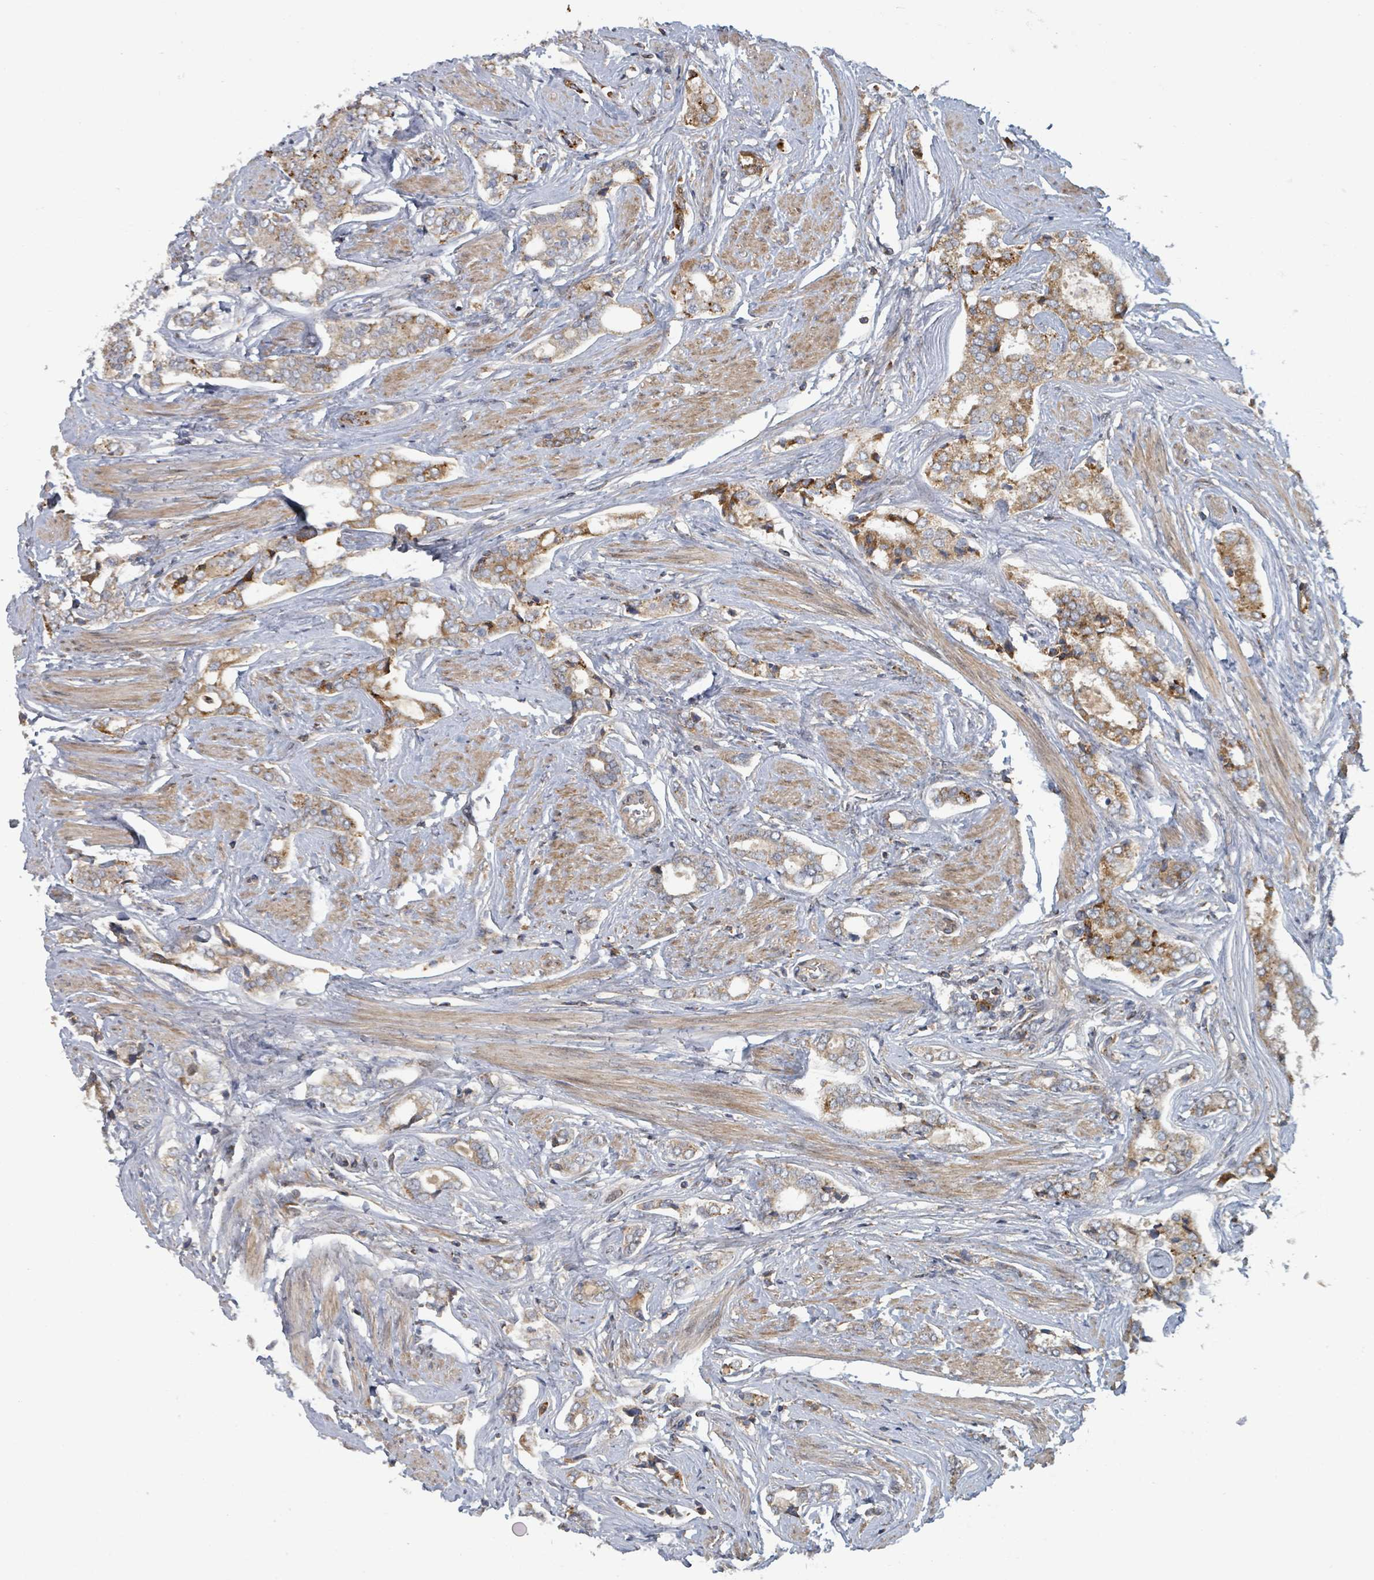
{"staining": {"intensity": "moderate", "quantity": ">75%", "location": "cytoplasmic/membranous"}, "tissue": "prostate cancer", "cell_type": "Tumor cells", "image_type": "cancer", "snomed": [{"axis": "morphology", "description": "Adenocarcinoma, High grade"}, {"axis": "topography", "description": "Prostate"}], "caption": "A micrograph of human prostate cancer stained for a protein shows moderate cytoplasmic/membranous brown staining in tumor cells.", "gene": "HIVEP1", "patient": {"sex": "male", "age": 71}}